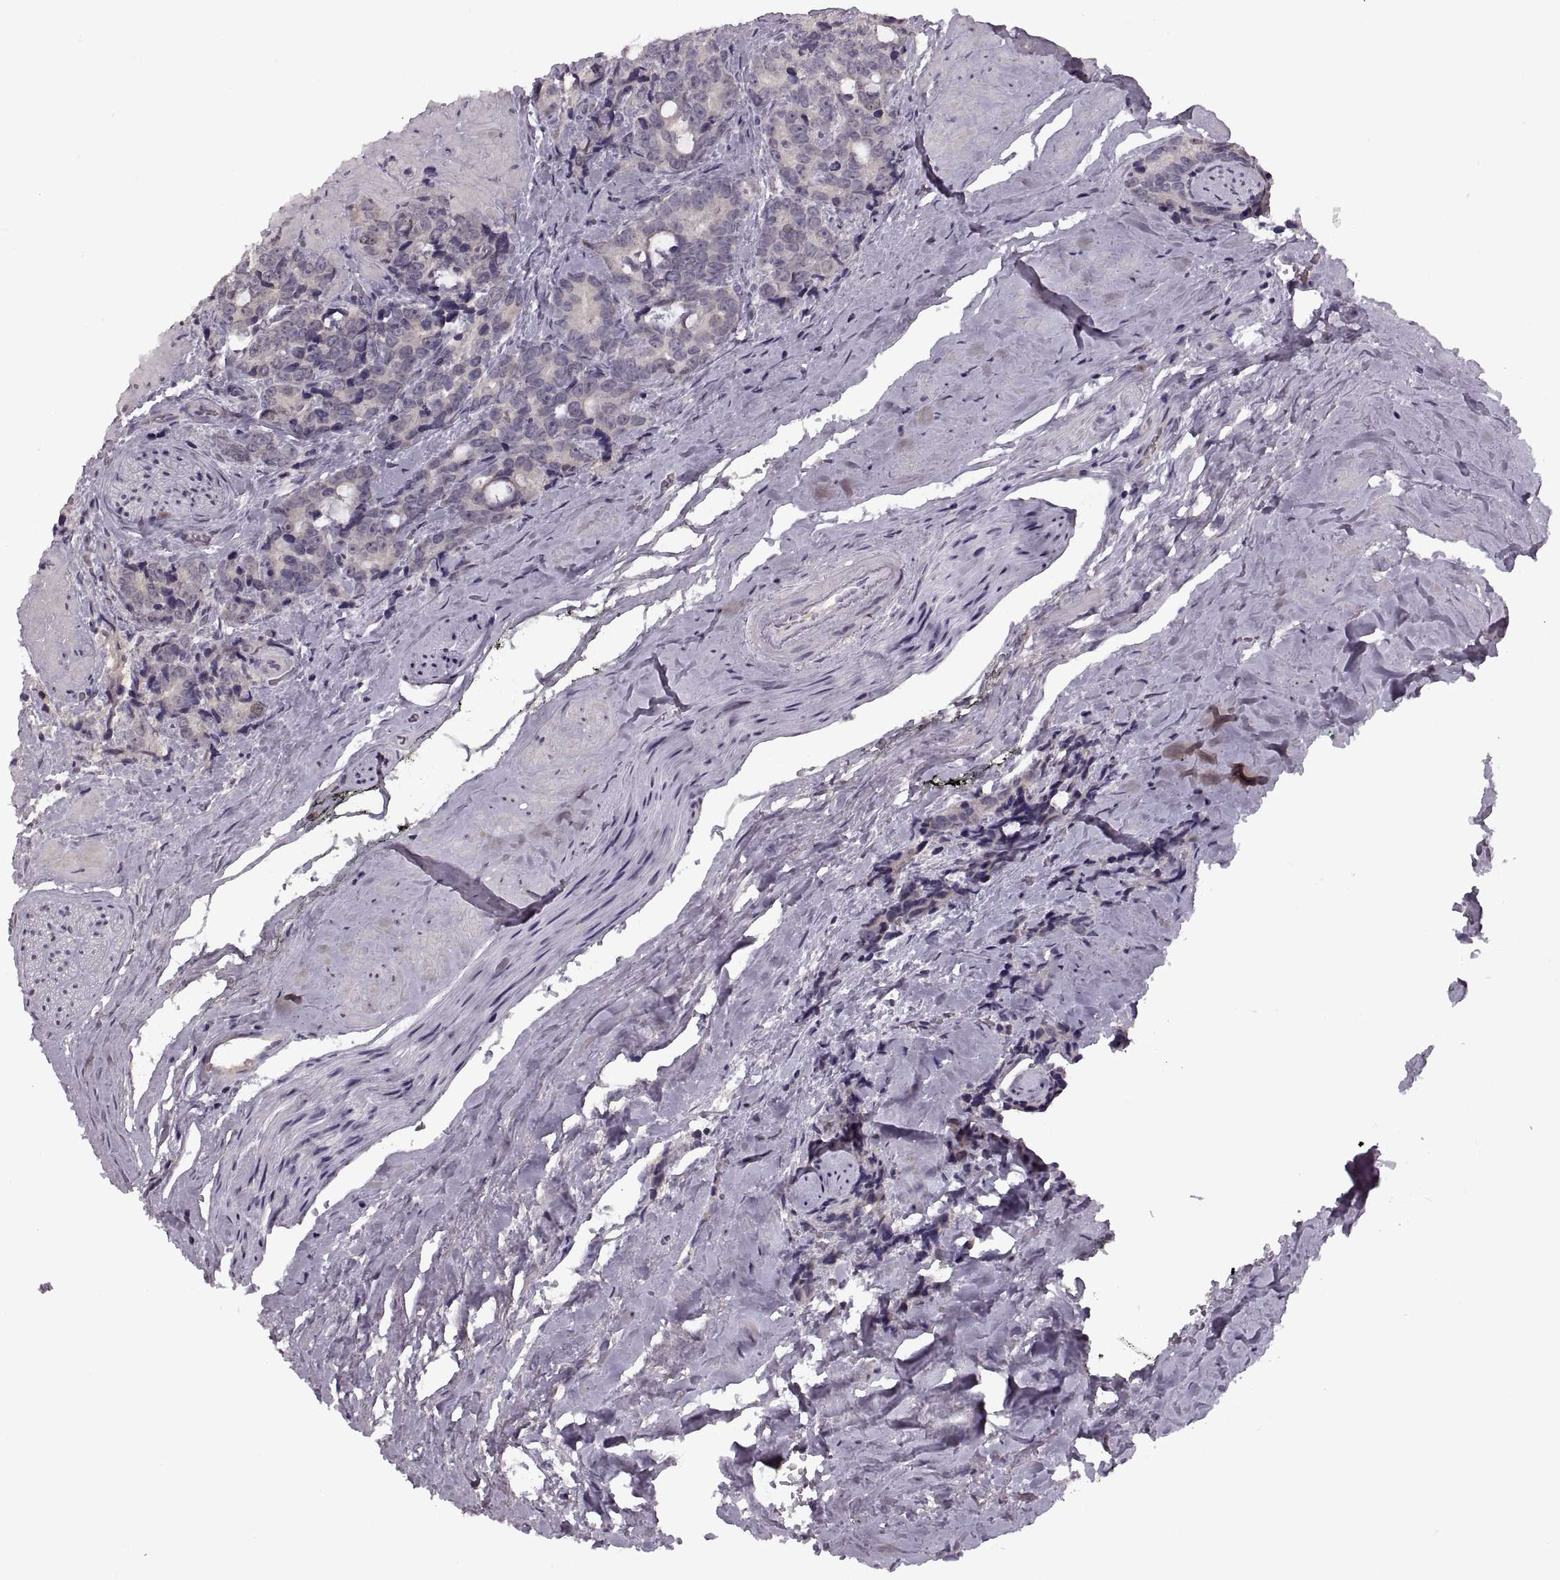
{"staining": {"intensity": "negative", "quantity": "none", "location": "none"}, "tissue": "prostate cancer", "cell_type": "Tumor cells", "image_type": "cancer", "snomed": [{"axis": "morphology", "description": "Adenocarcinoma, High grade"}, {"axis": "topography", "description": "Prostate"}], "caption": "Prostate cancer was stained to show a protein in brown. There is no significant expression in tumor cells.", "gene": "CACNA1F", "patient": {"sex": "male", "age": 74}}